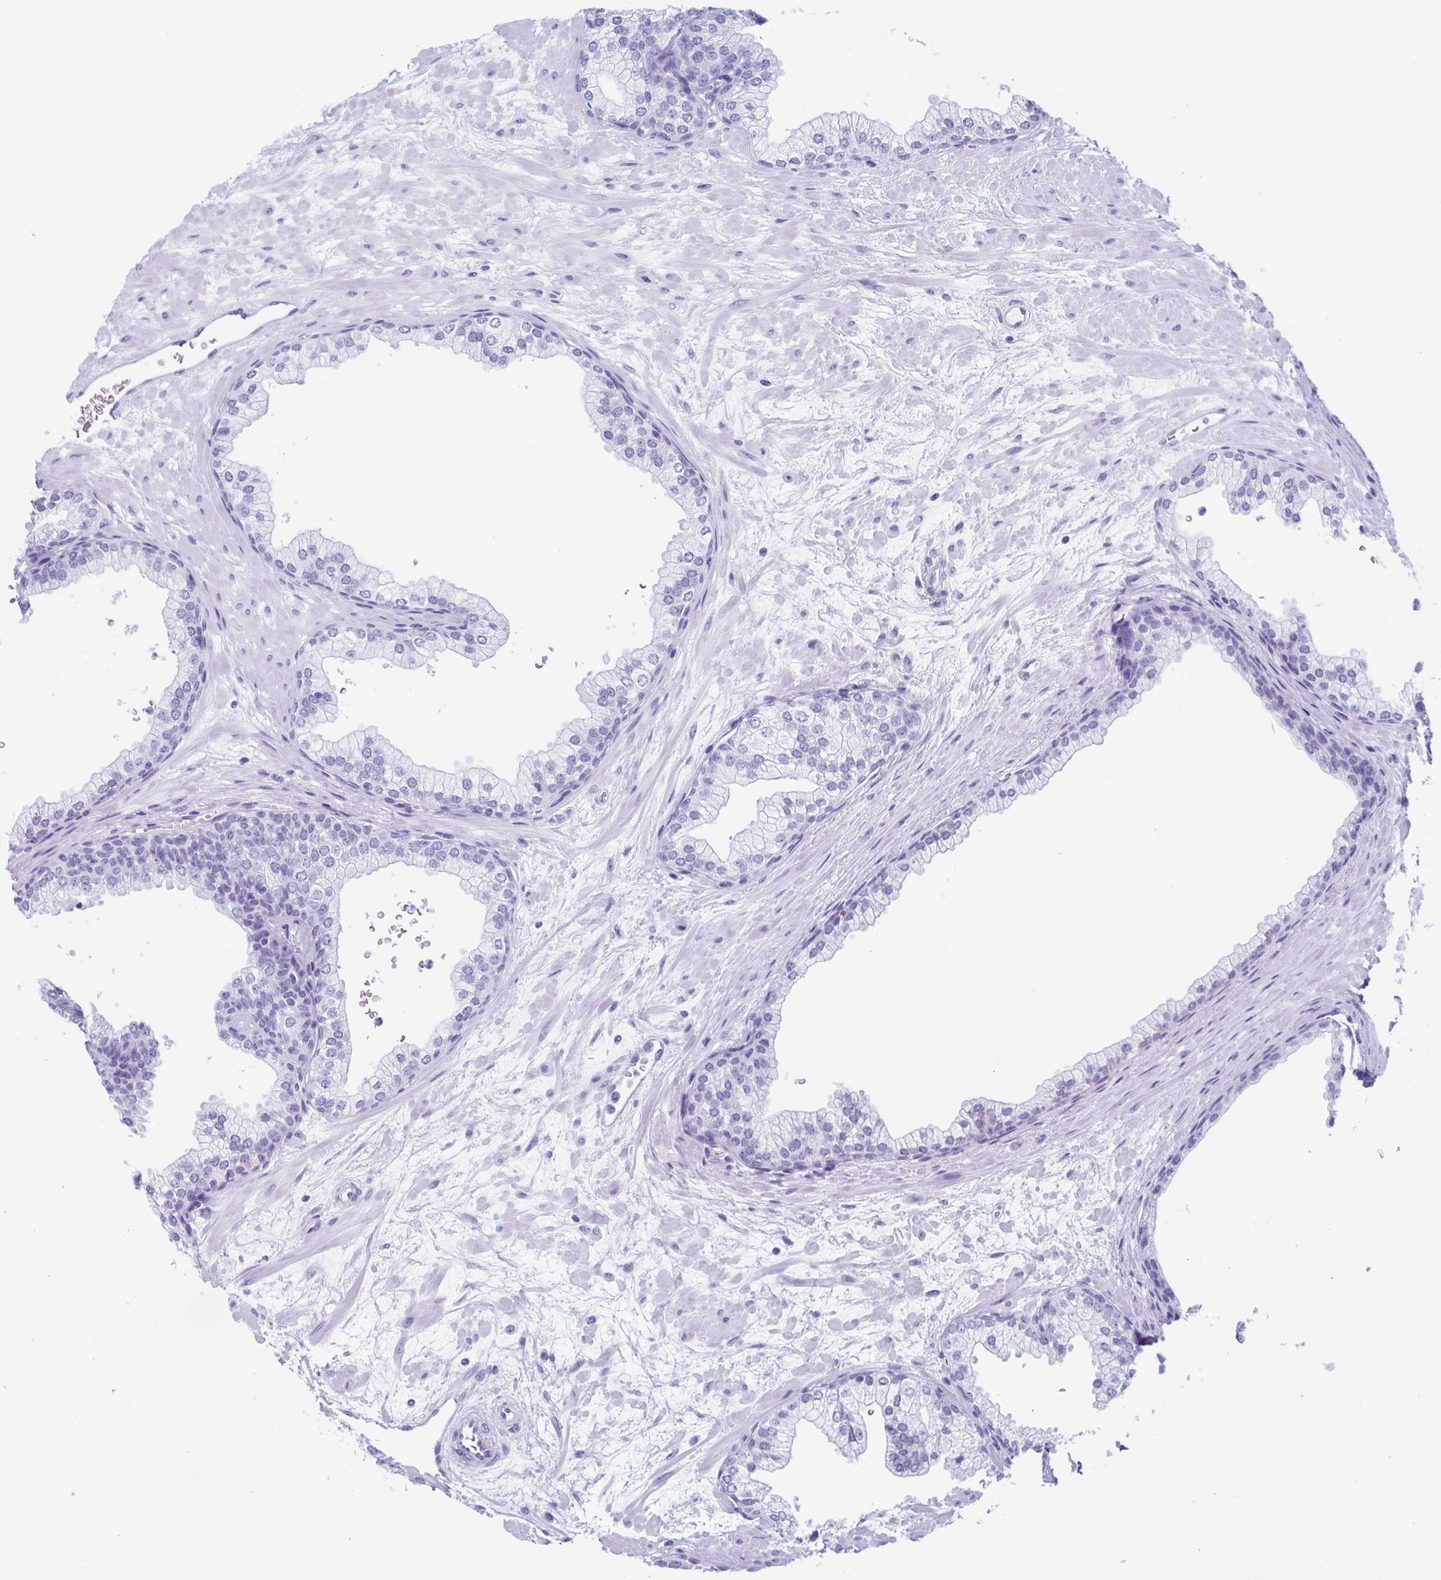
{"staining": {"intensity": "negative", "quantity": "none", "location": "none"}, "tissue": "prostate", "cell_type": "Glandular cells", "image_type": "normal", "snomed": [{"axis": "morphology", "description": "Normal tissue, NOS"}, {"axis": "topography", "description": "Prostate"}, {"axis": "topography", "description": "Peripheral nerve tissue"}], "caption": "DAB (3,3'-diaminobenzidine) immunohistochemical staining of benign human prostate displays no significant positivity in glandular cells.", "gene": "ZFP64", "patient": {"sex": "male", "age": 61}}